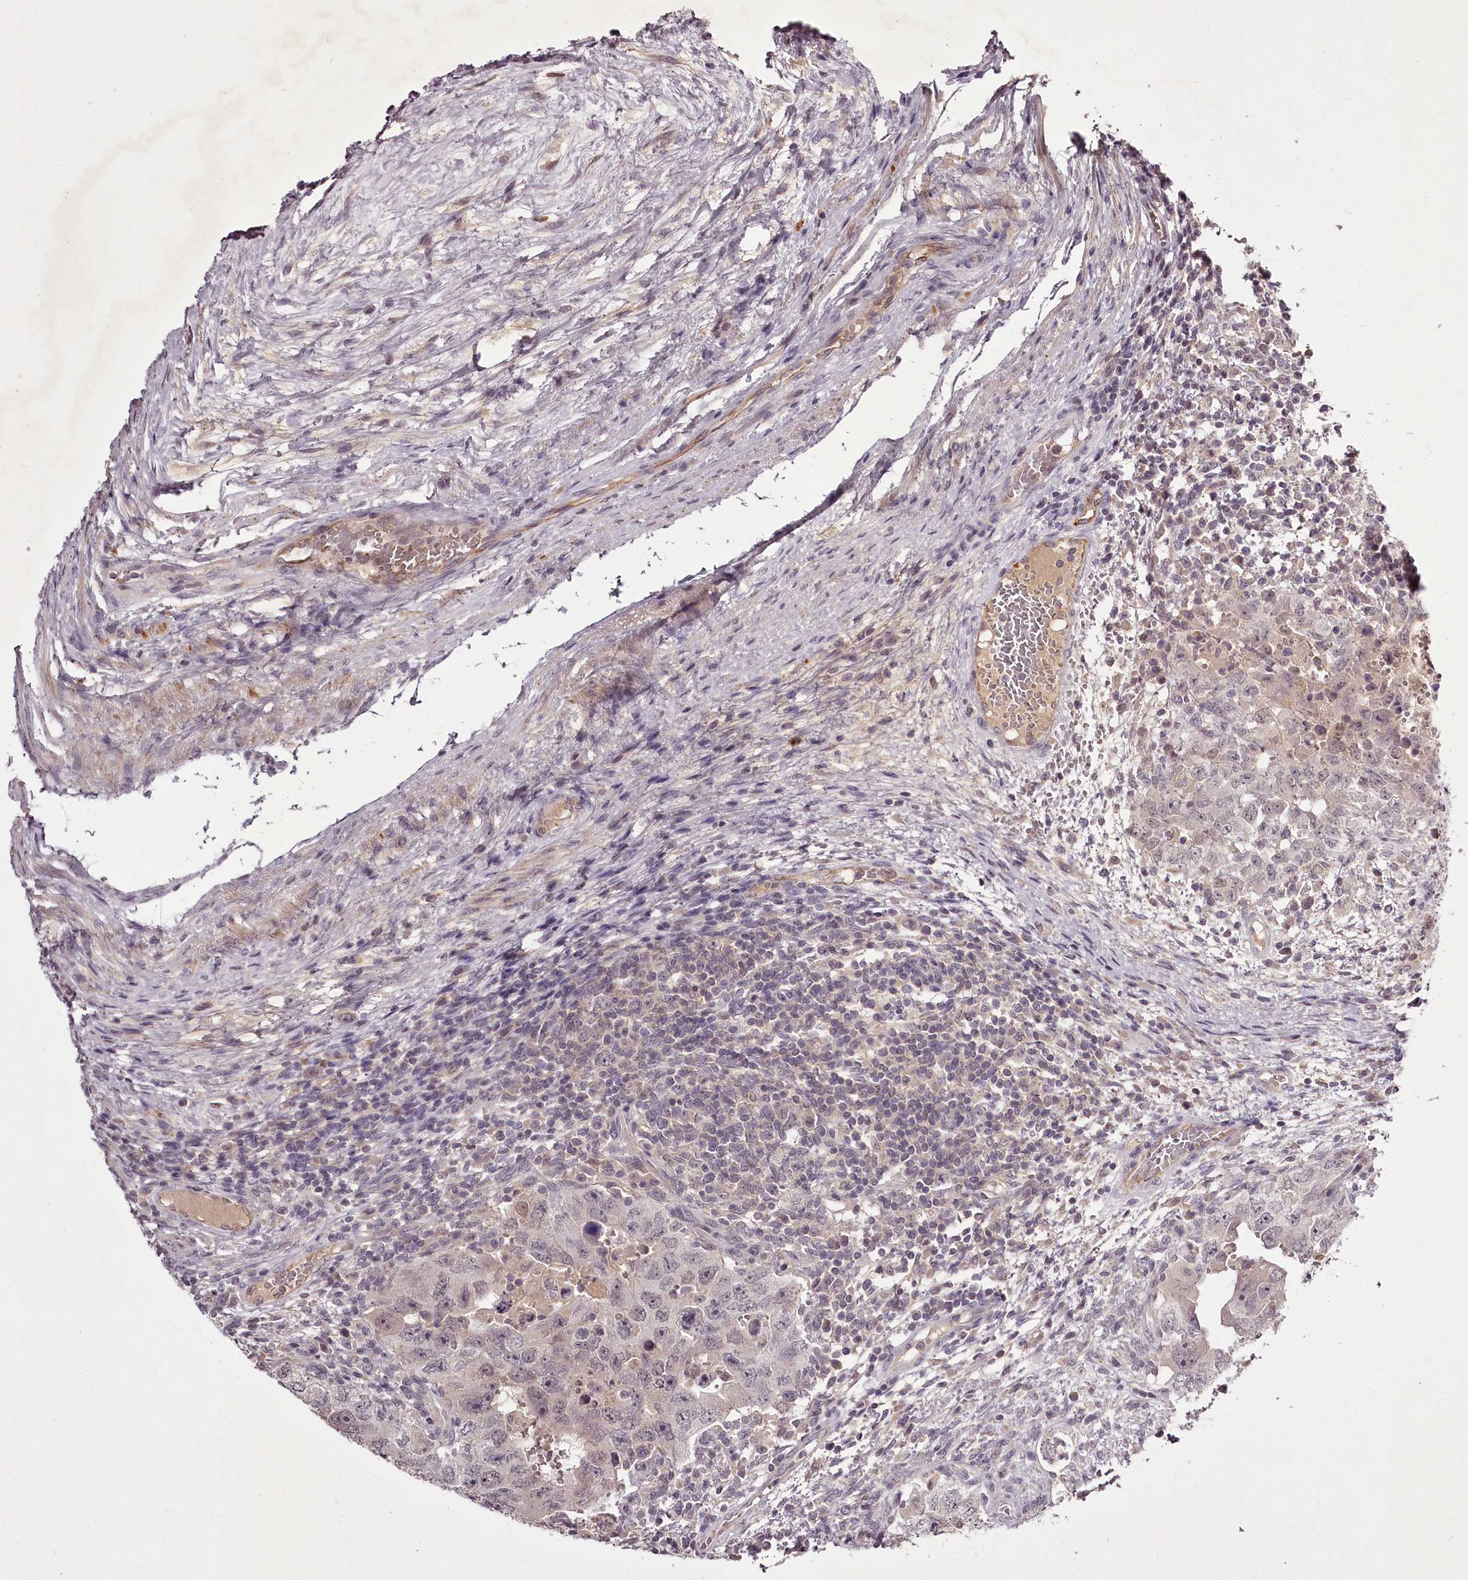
{"staining": {"intensity": "negative", "quantity": "none", "location": "none"}, "tissue": "testis cancer", "cell_type": "Tumor cells", "image_type": "cancer", "snomed": [{"axis": "morphology", "description": "Carcinoma, Embryonal, NOS"}, {"axis": "topography", "description": "Testis"}], "caption": "Protein analysis of testis cancer (embryonal carcinoma) displays no significant staining in tumor cells.", "gene": "RBMXL2", "patient": {"sex": "male", "age": 26}}